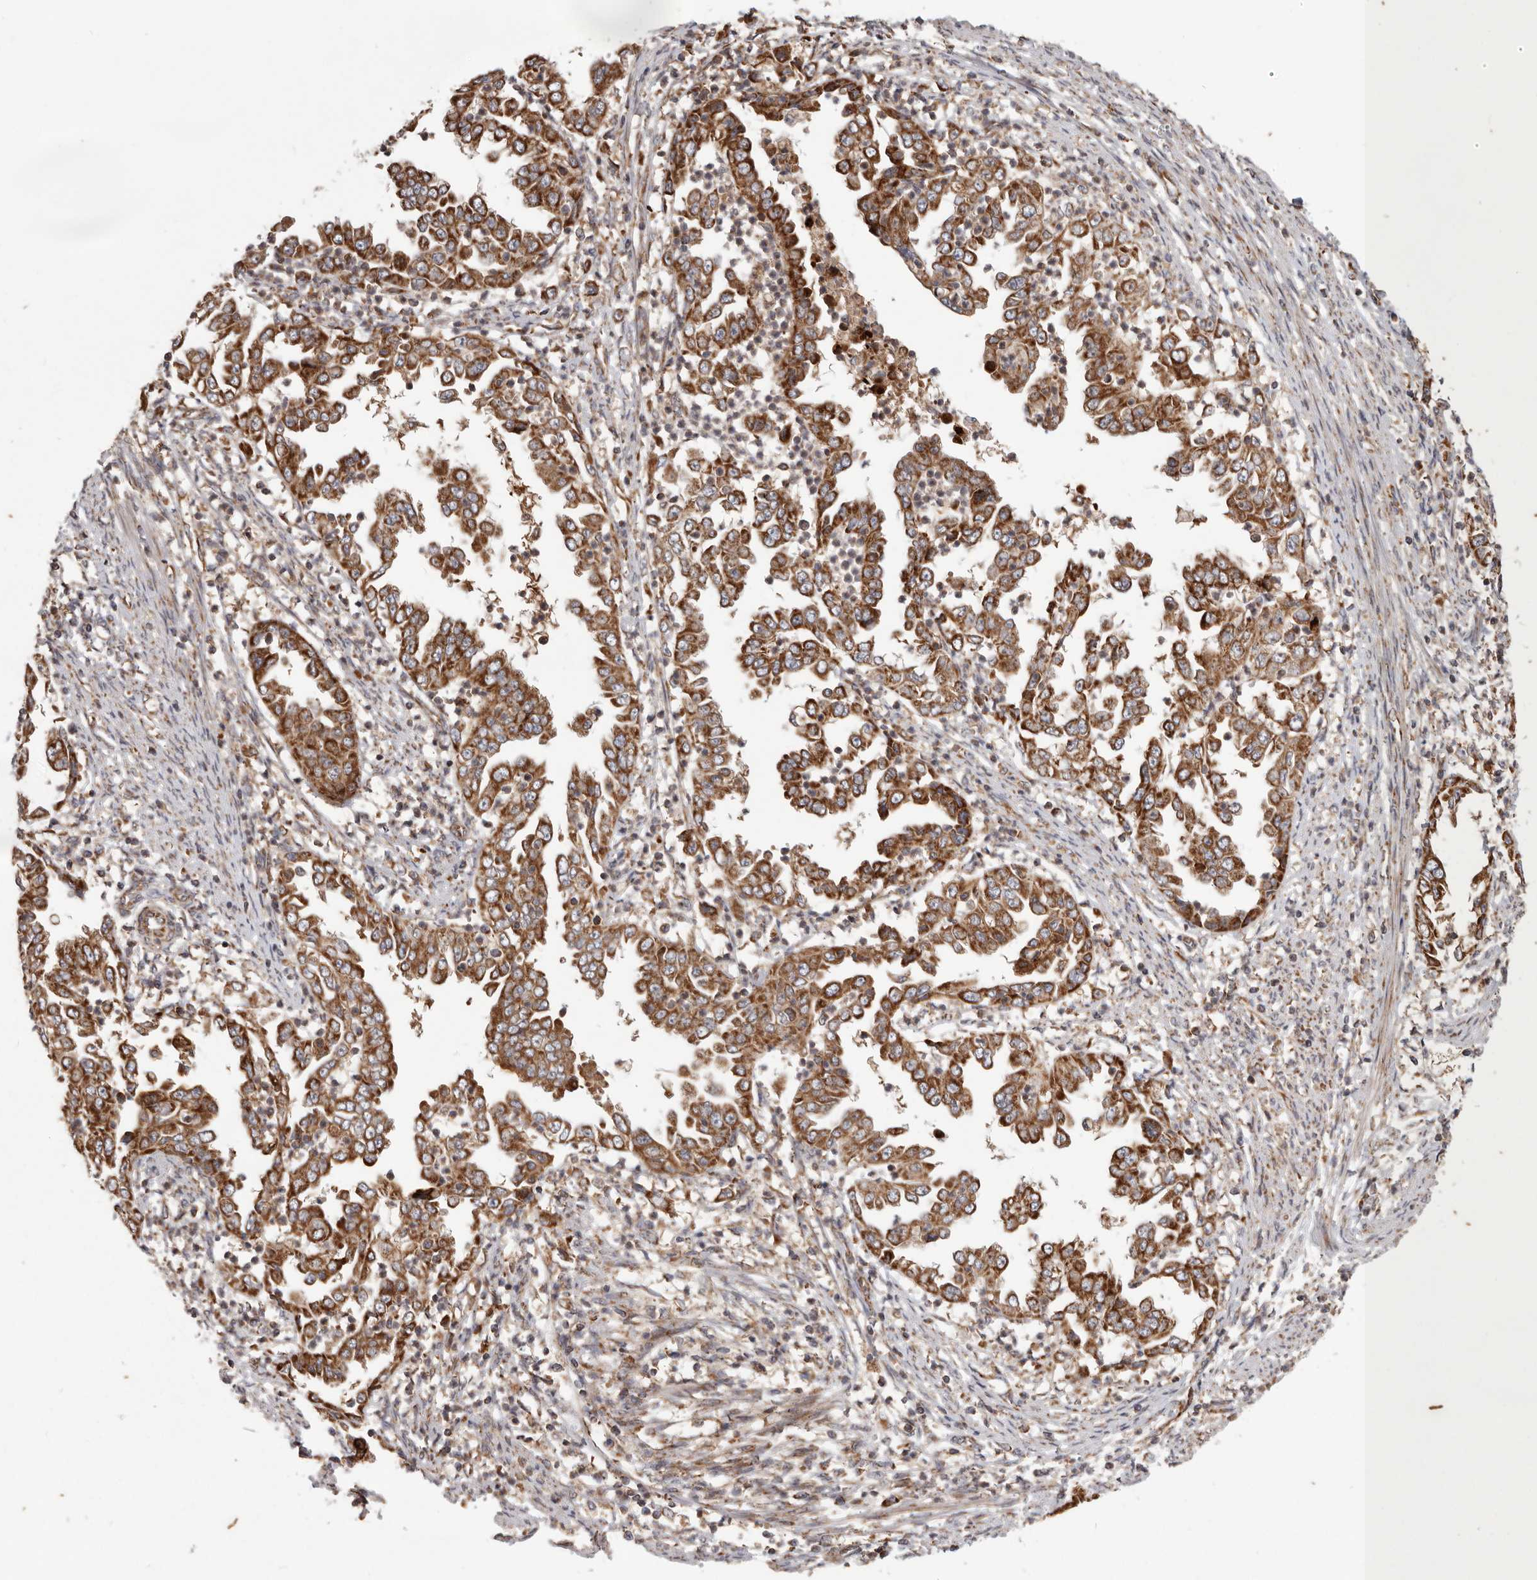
{"staining": {"intensity": "strong", "quantity": ">75%", "location": "cytoplasmic/membranous"}, "tissue": "endometrial cancer", "cell_type": "Tumor cells", "image_type": "cancer", "snomed": [{"axis": "morphology", "description": "Adenocarcinoma, NOS"}, {"axis": "topography", "description": "Endometrium"}], "caption": "Tumor cells demonstrate strong cytoplasmic/membranous positivity in approximately >75% of cells in endometrial adenocarcinoma. The protein of interest is shown in brown color, while the nuclei are stained blue.", "gene": "MRPS10", "patient": {"sex": "female", "age": 85}}